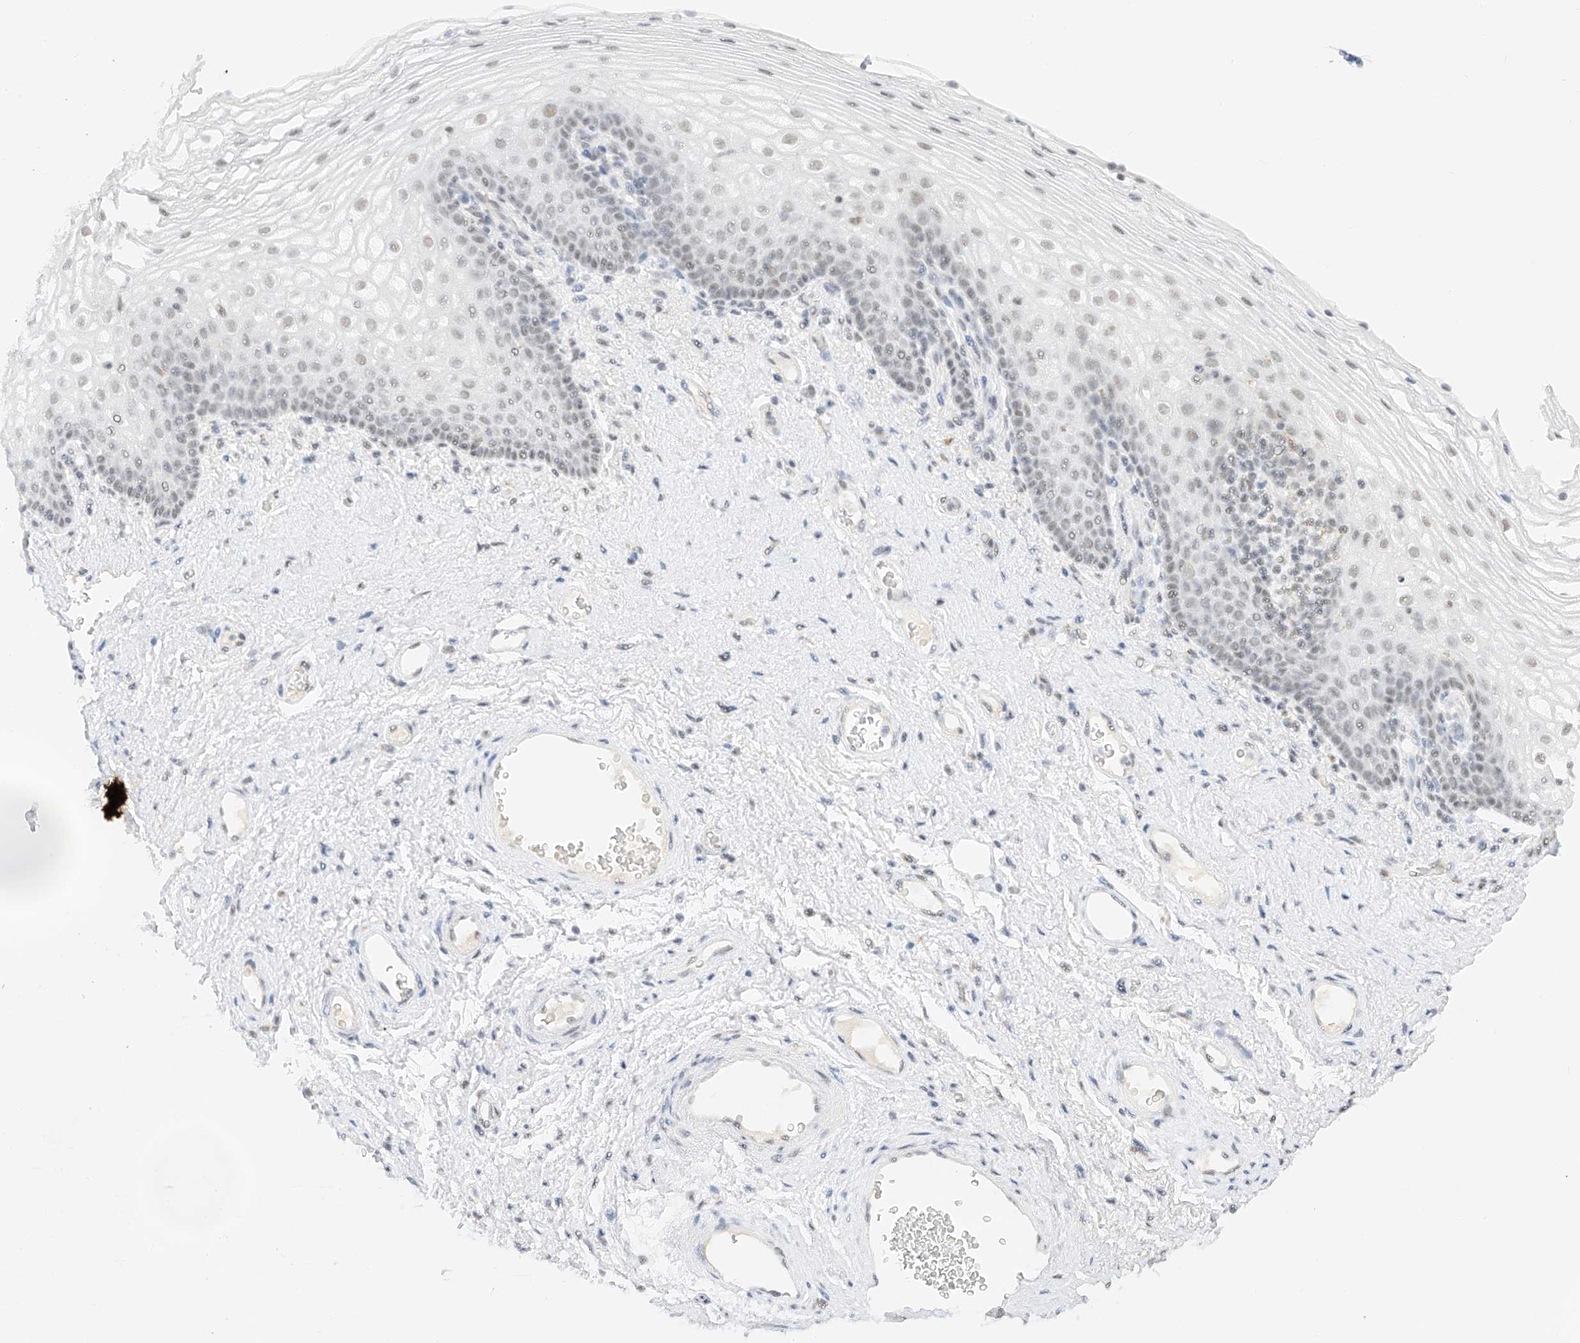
{"staining": {"intensity": "weak", "quantity": "<25%", "location": "nuclear"}, "tissue": "vagina", "cell_type": "Squamous epithelial cells", "image_type": "normal", "snomed": [{"axis": "morphology", "description": "Normal tissue, NOS"}, {"axis": "topography", "description": "Vagina"}], "caption": "Squamous epithelial cells show no significant staining in benign vagina. (Brightfield microscopy of DAB immunohistochemistry at high magnification).", "gene": "NRF1", "patient": {"sex": "female", "age": 60}}